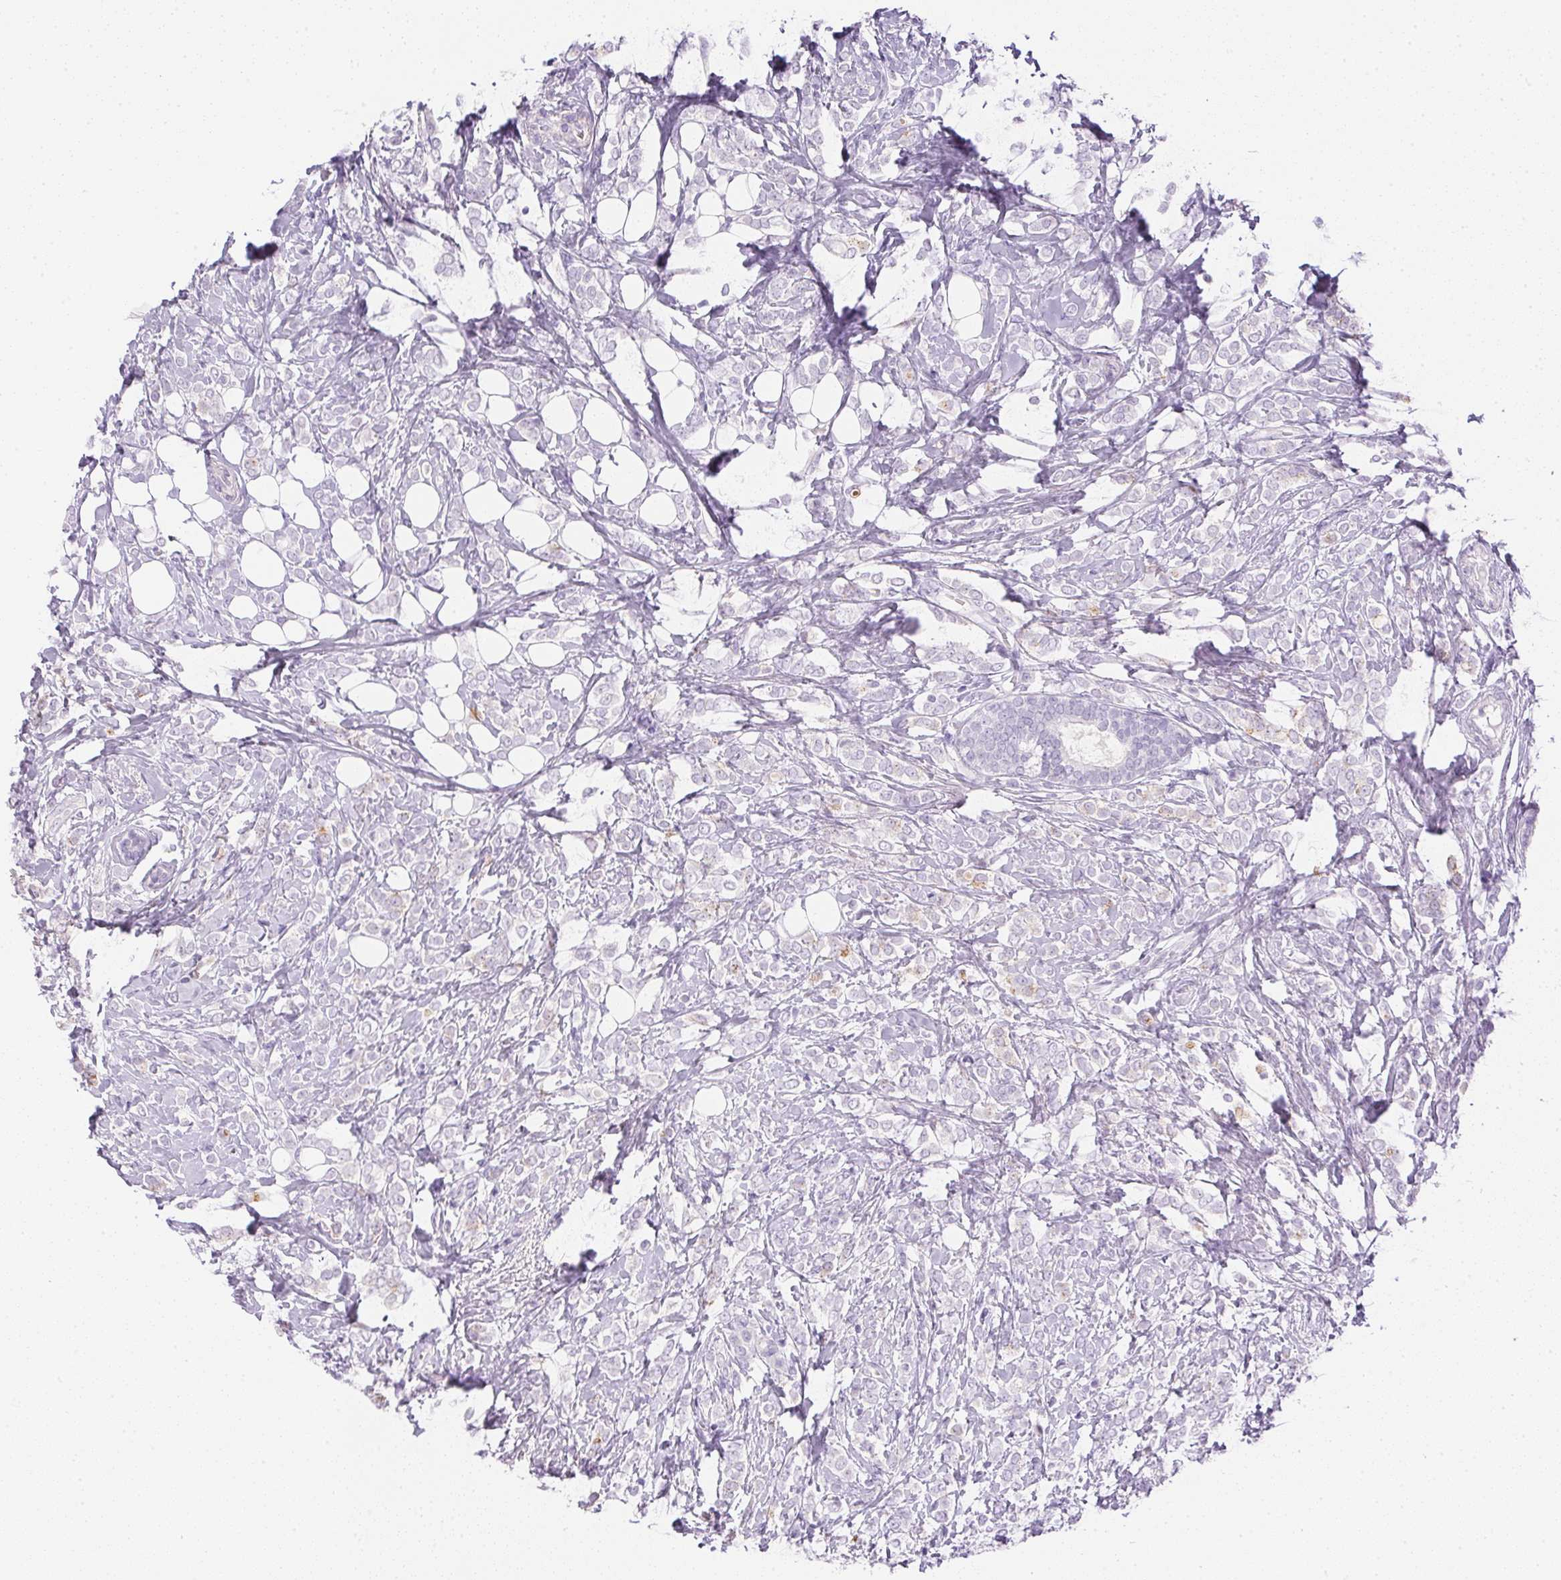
{"staining": {"intensity": "negative", "quantity": "none", "location": "none"}, "tissue": "breast cancer", "cell_type": "Tumor cells", "image_type": "cancer", "snomed": [{"axis": "morphology", "description": "Lobular carcinoma"}, {"axis": "topography", "description": "Breast"}], "caption": "A high-resolution photomicrograph shows immunohistochemistry (IHC) staining of breast cancer, which demonstrates no significant staining in tumor cells.", "gene": "CTRL", "patient": {"sex": "female", "age": 49}}